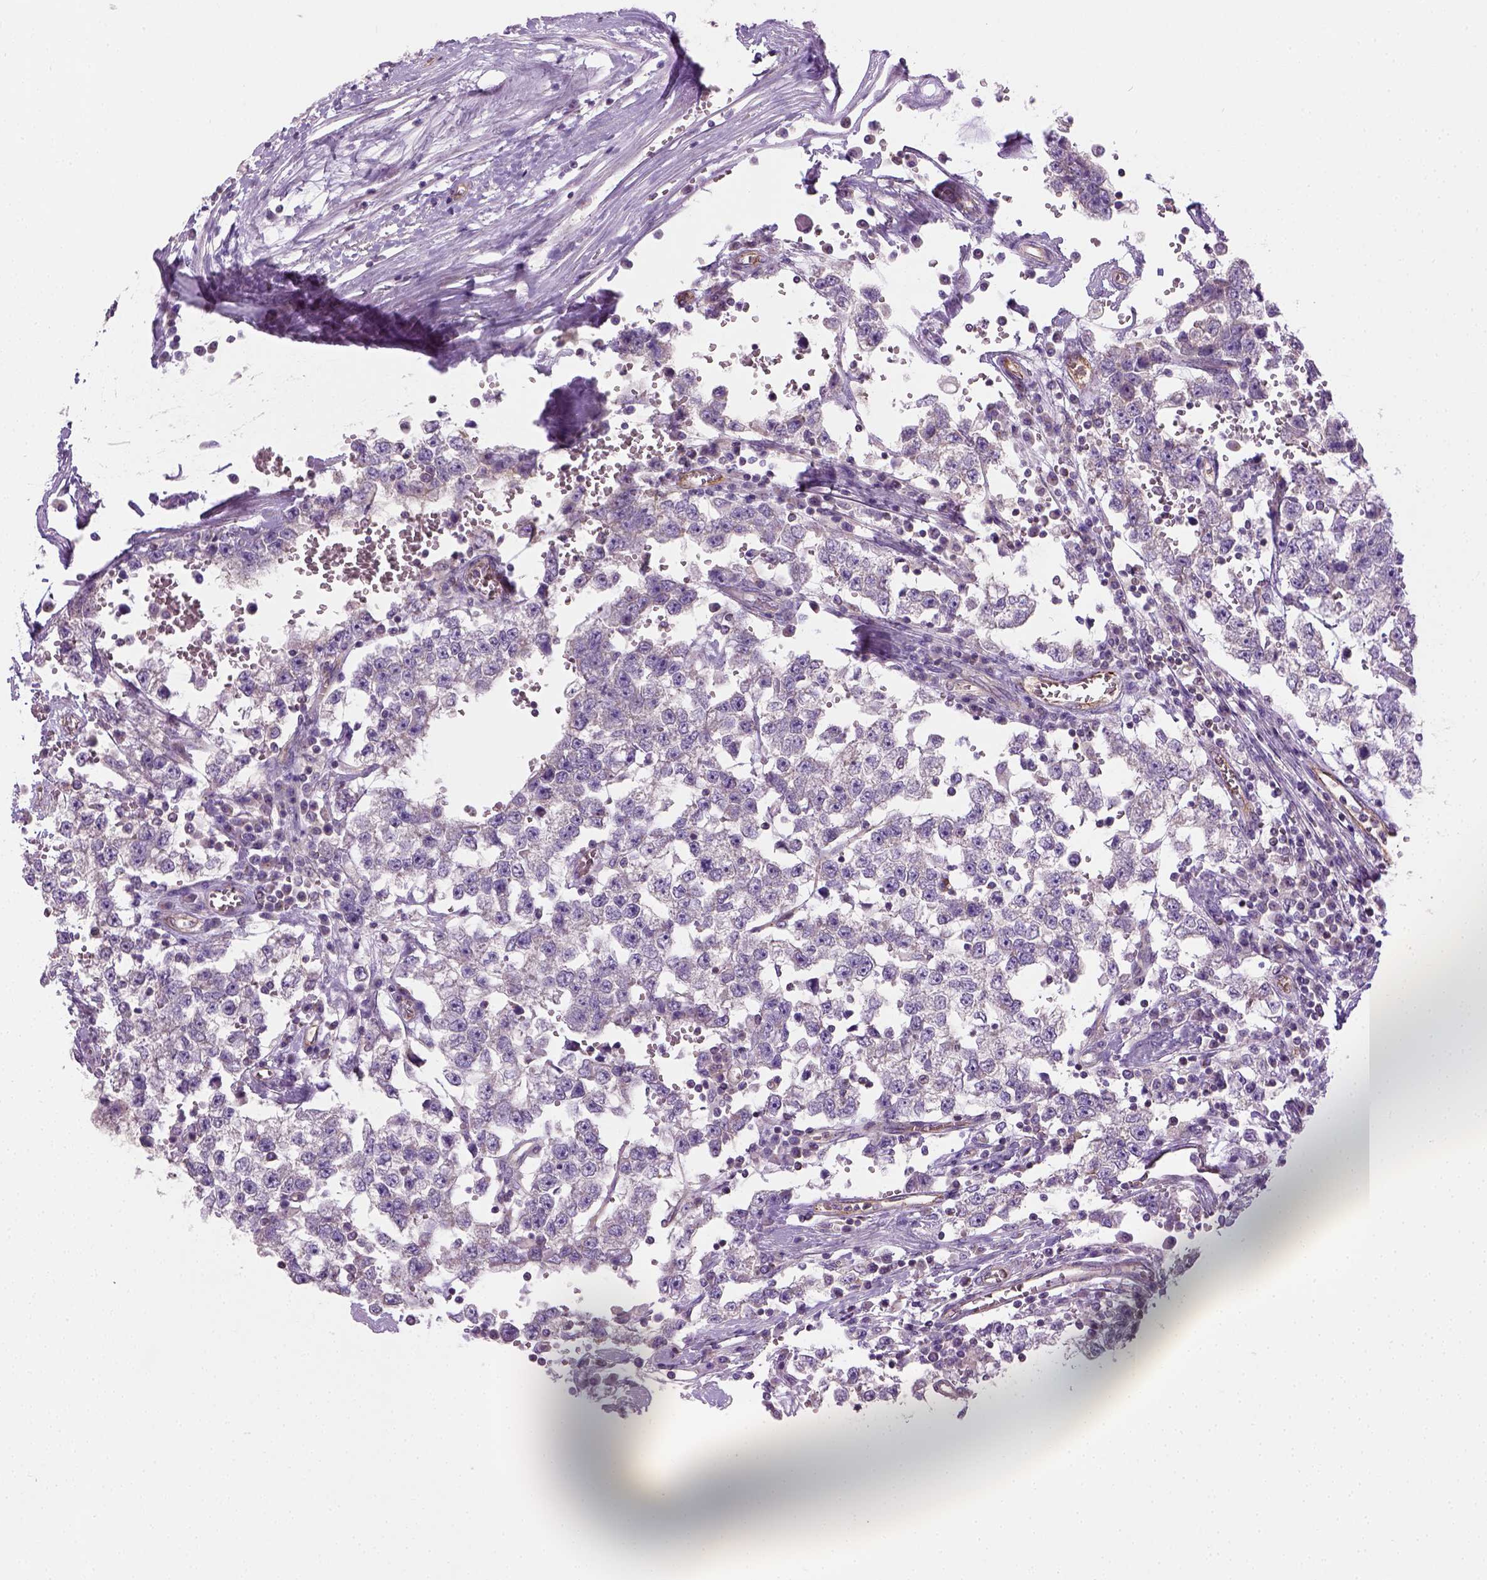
{"staining": {"intensity": "weak", "quantity": "25%-75%", "location": "cytoplasmic/membranous"}, "tissue": "testis cancer", "cell_type": "Tumor cells", "image_type": "cancer", "snomed": [{"axis": "morphology", "description": "Normal tissue, NOS"}, {"axis": "morphology", "description": "Seminoma, NOS"}, {"axis": "topography", "description": "Testis"}, {"axis": "topography", "description": "Epididymis"}], "caption": "The micrograph reveals a brown stain indicating the presence of a protein in the cytoplasmic/membranous of tumor cells in testis cancer.", "gene": "CRACR2A", "patient": {"sex": "male", "age": 34}}